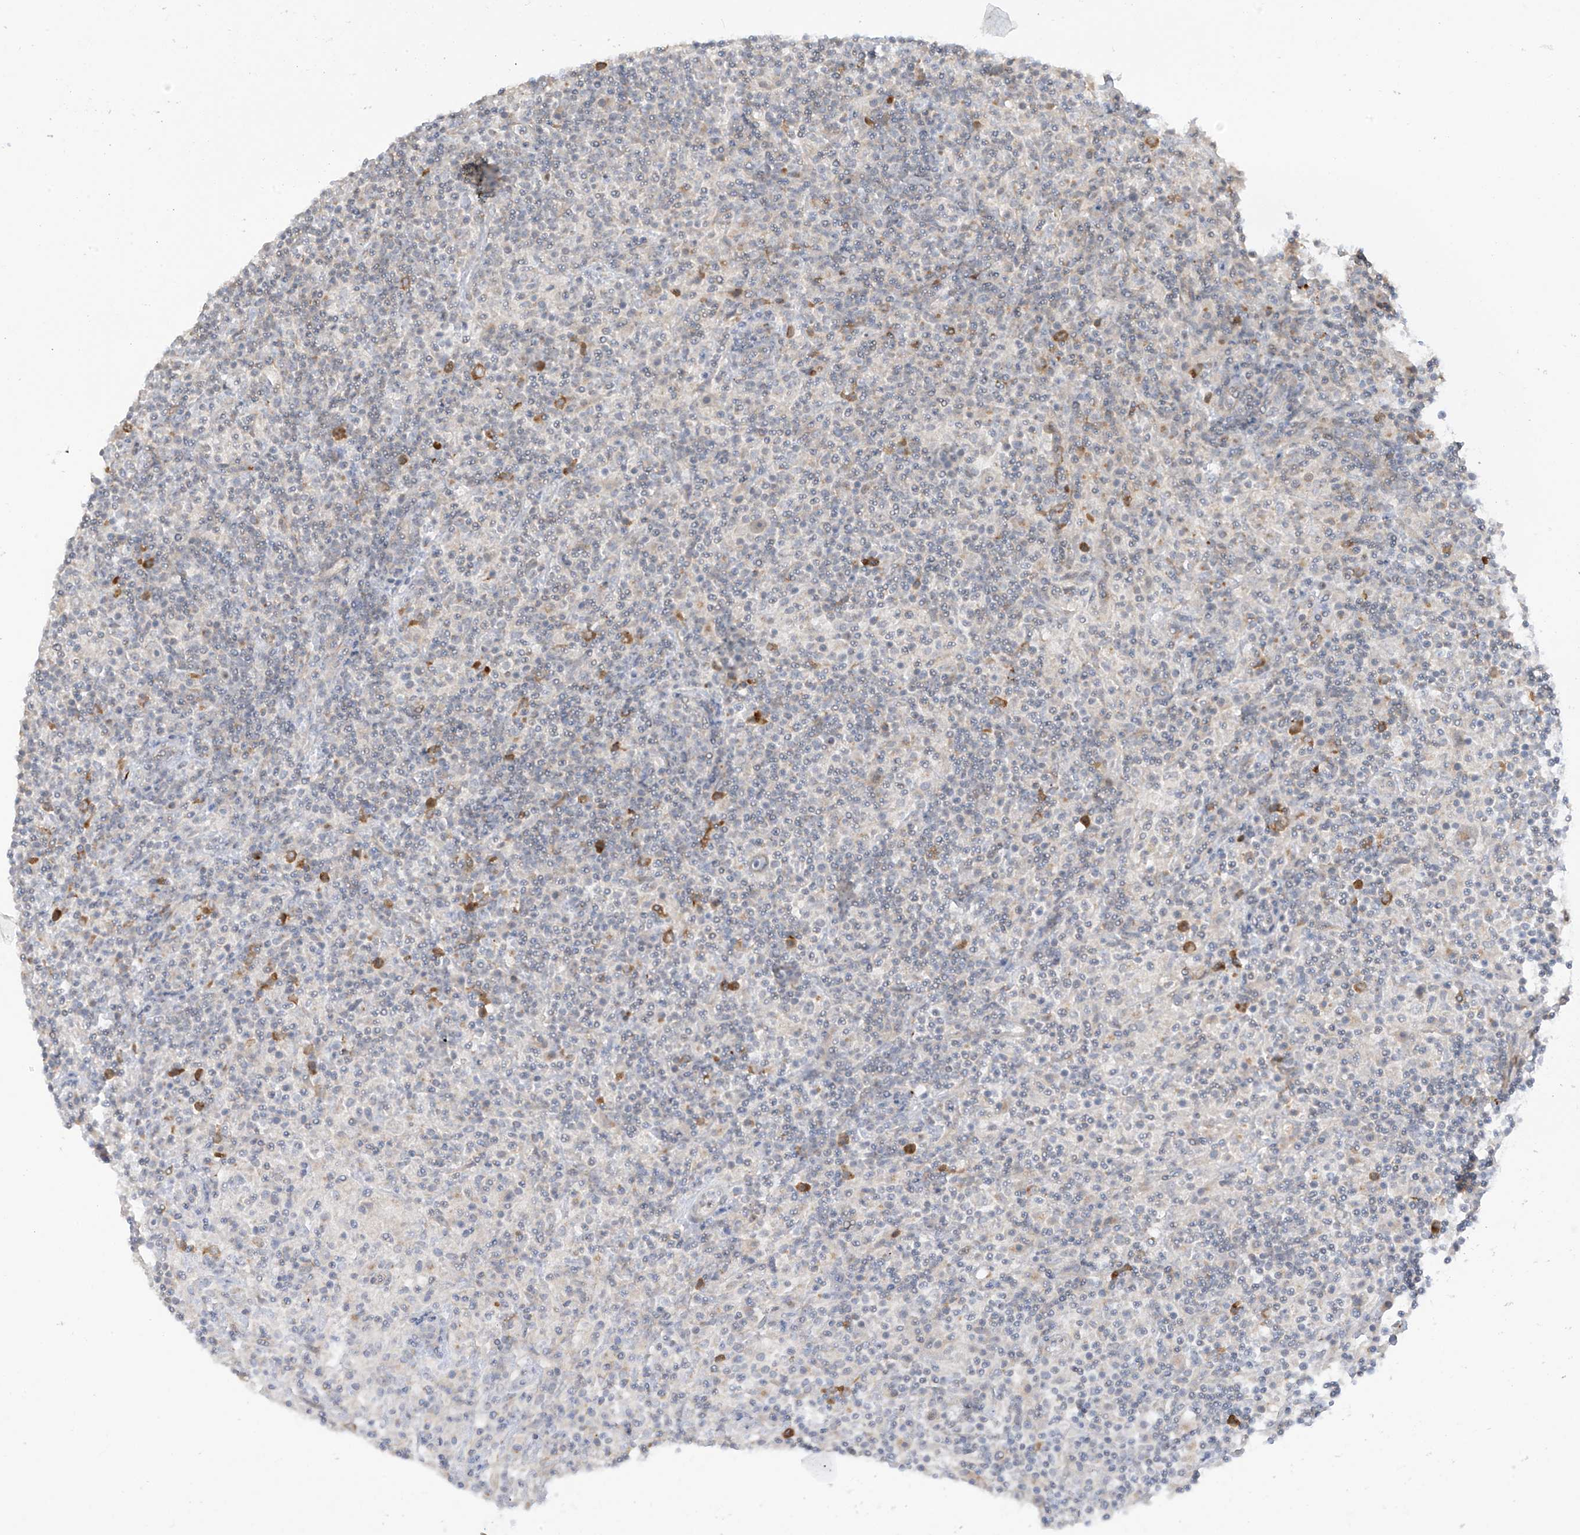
{"staining": {"intensity": "negative", "quantity": "none", "location": "none"}, "tissue": "lymphoma", "cell_type": "Tumor cells", "image_type": "cancer", "snomed": [{"axis": "morphology", "description": "Hodgkin's disease, NOS"}, {"axis": "topography", "description": "Lymph node"}], "caption": "Lymphoma was stained to show a protein in brown. There is no significant positivity in tumor cells. The staining was performed using DAB (3,3'-diaminobenzidine) to visualize the protein expression in brown, while the nuclei were stained in blue with hematoxylin (Magnification: 20x).", "gene": "HS6ST2", "patient": {"sex": "male", "age": 70}}